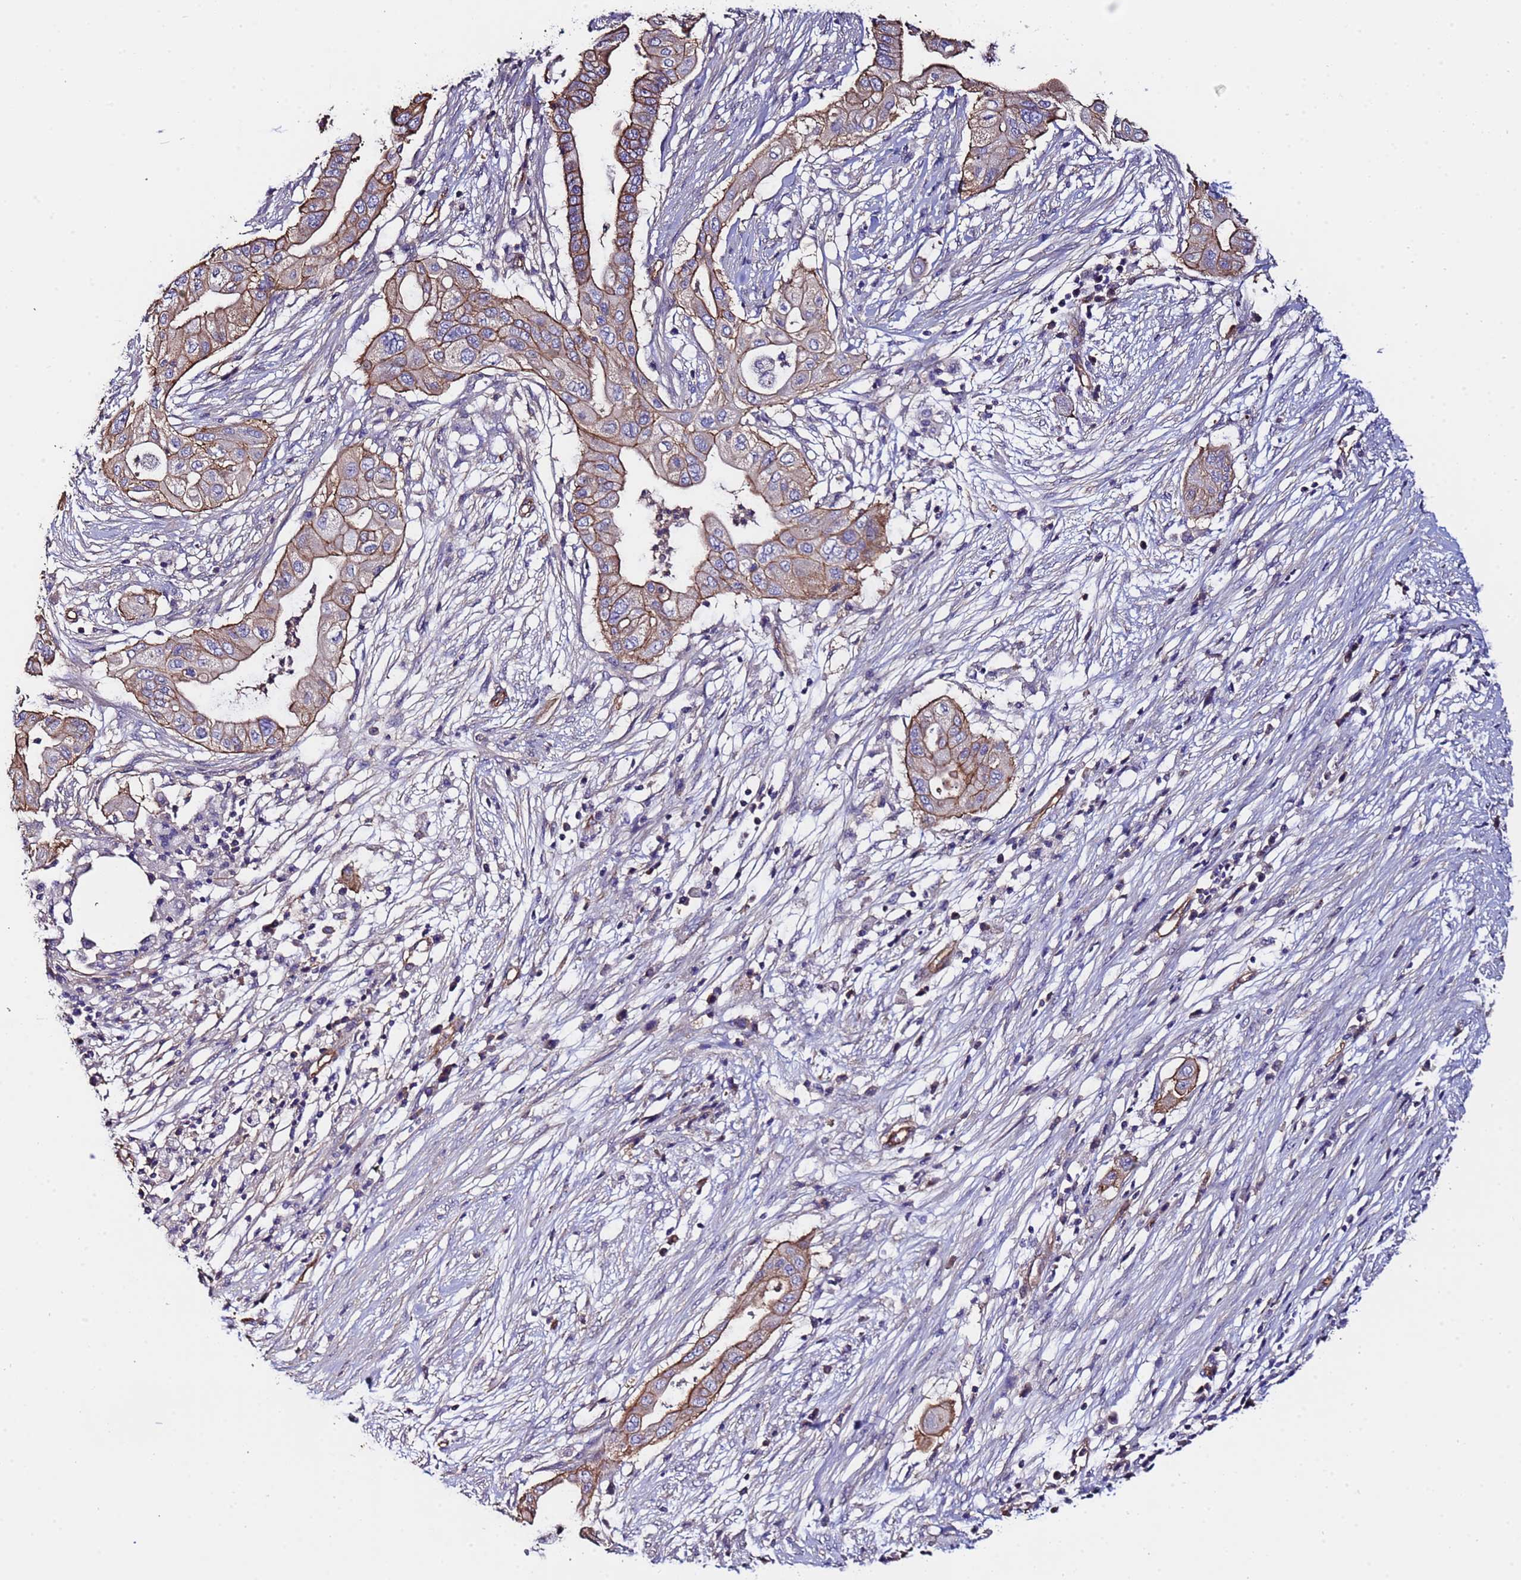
{"staining": {"intensity": "moderate", "quantity": ">75%", "location": "cytoplasmic/membranous"}, "tissue": "pancreatic cancer", "cell_type": "Tumor cells", "image_type": "cancer", "snomed": [{"axis": "morphology", "description": "Adenocarcinoma, NOS"}, {"axis": "topography", "description": "Pancreas"}], "caption": "This photomicrograph shows immunohistochemistry staining of human pancreatic cancer, with medium moderate cytoplasmic/membranous positivity in approximately >75% of tumor cells.", "gene": "ZNF248", "patient": {"sex": "male", "age": 68}}